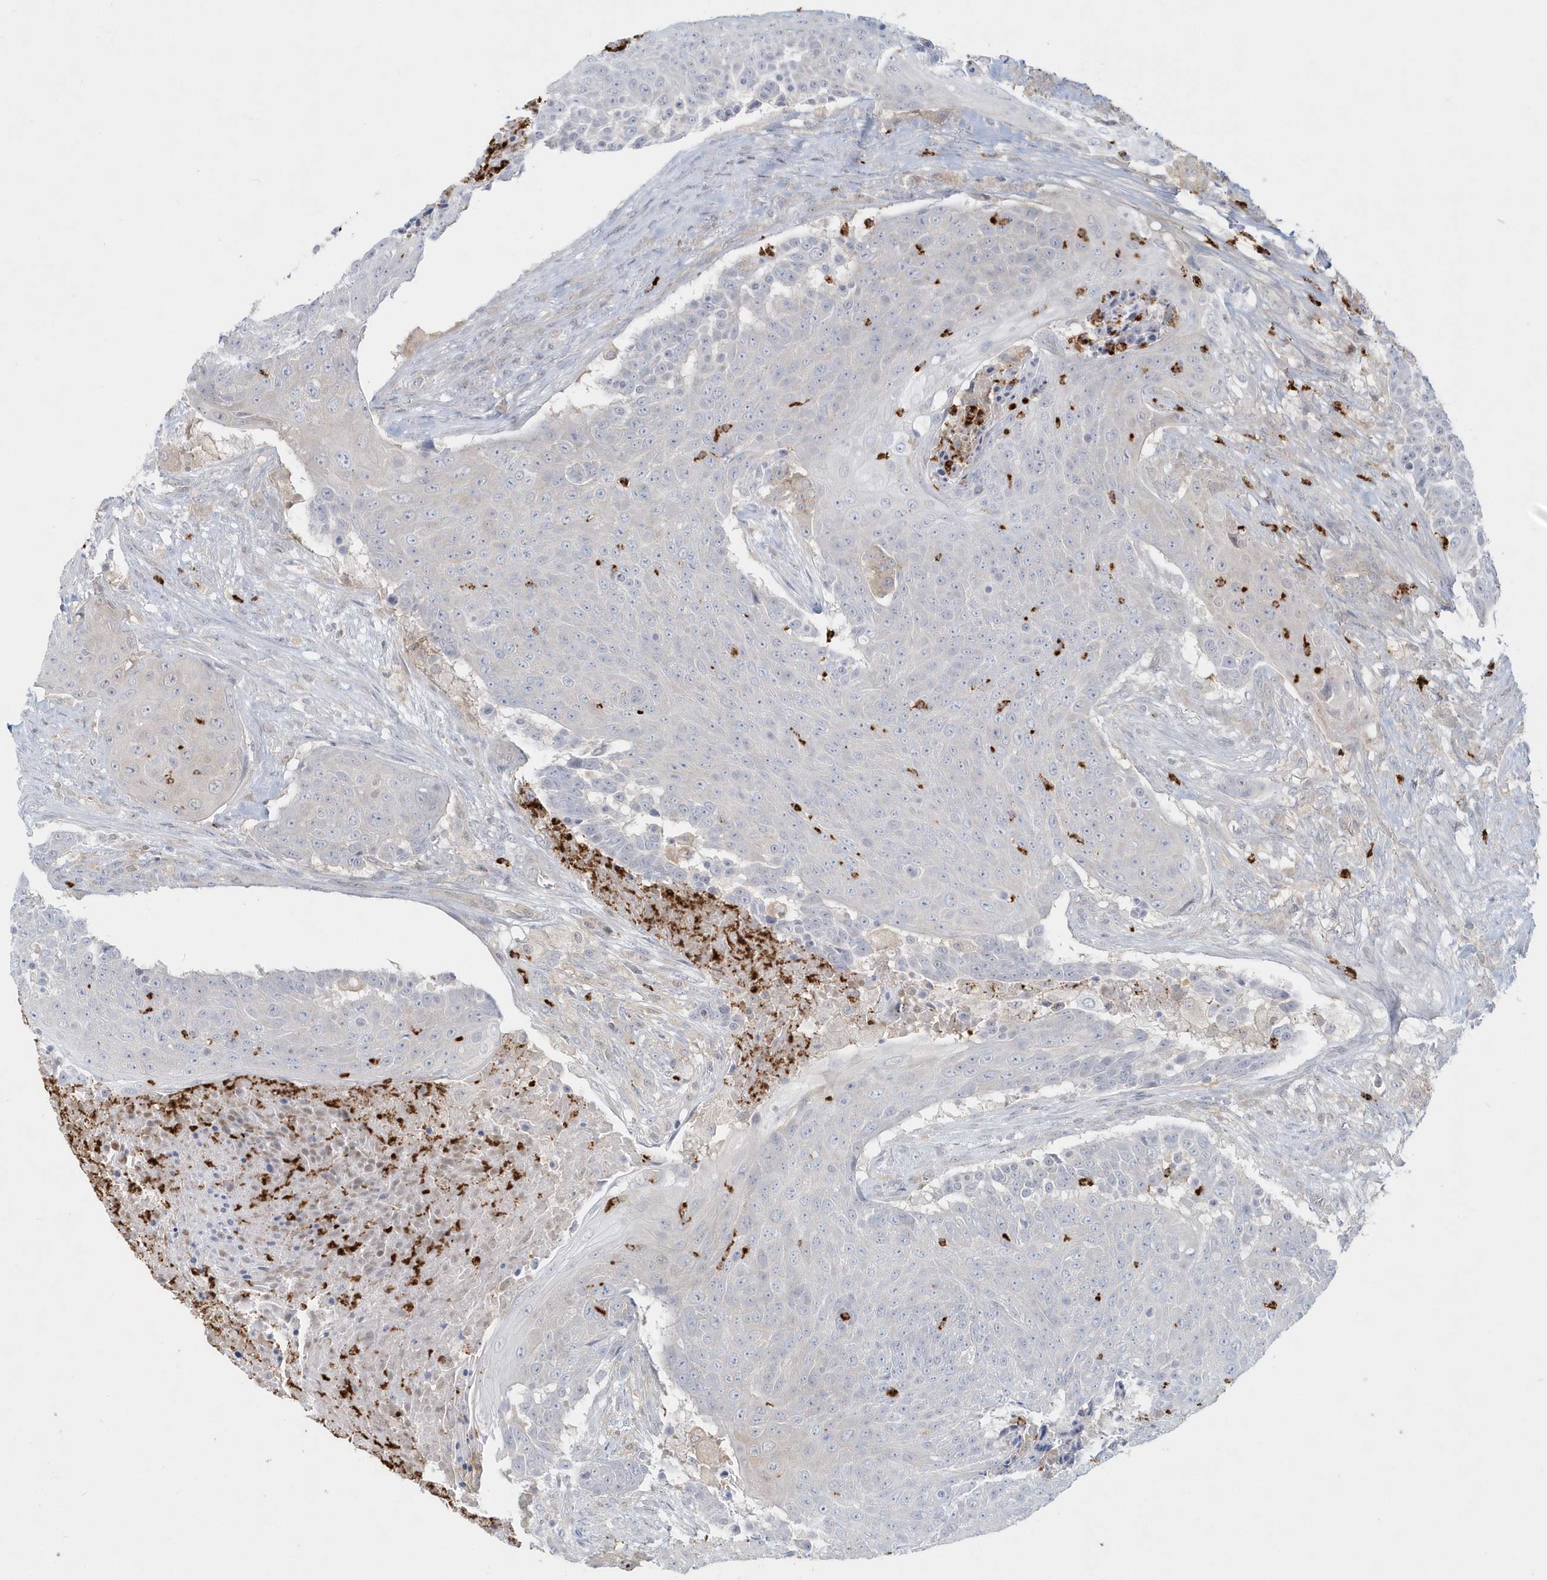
{"staining": {"intensity": "negative", "quantity": "none", "location": "none"}, "tissue": "urothelial cancer", "cell_type": "Tumor cells", "image_type": "cancer", "snomed": [{"axis": "morphology", "description": "Urothelial carcinoma, High grade"}, {"axis": "topography", "description": "Urinary bladder"}], "caption": "Immunohistochemistry (IHC) photomicrograph of human urothelial carcinoma (high-grade) stained for a protein (brown), which reveals no staining in tumor cells.", "gene": "RNF7", "patient": {"sex": "female", "age": 63}}